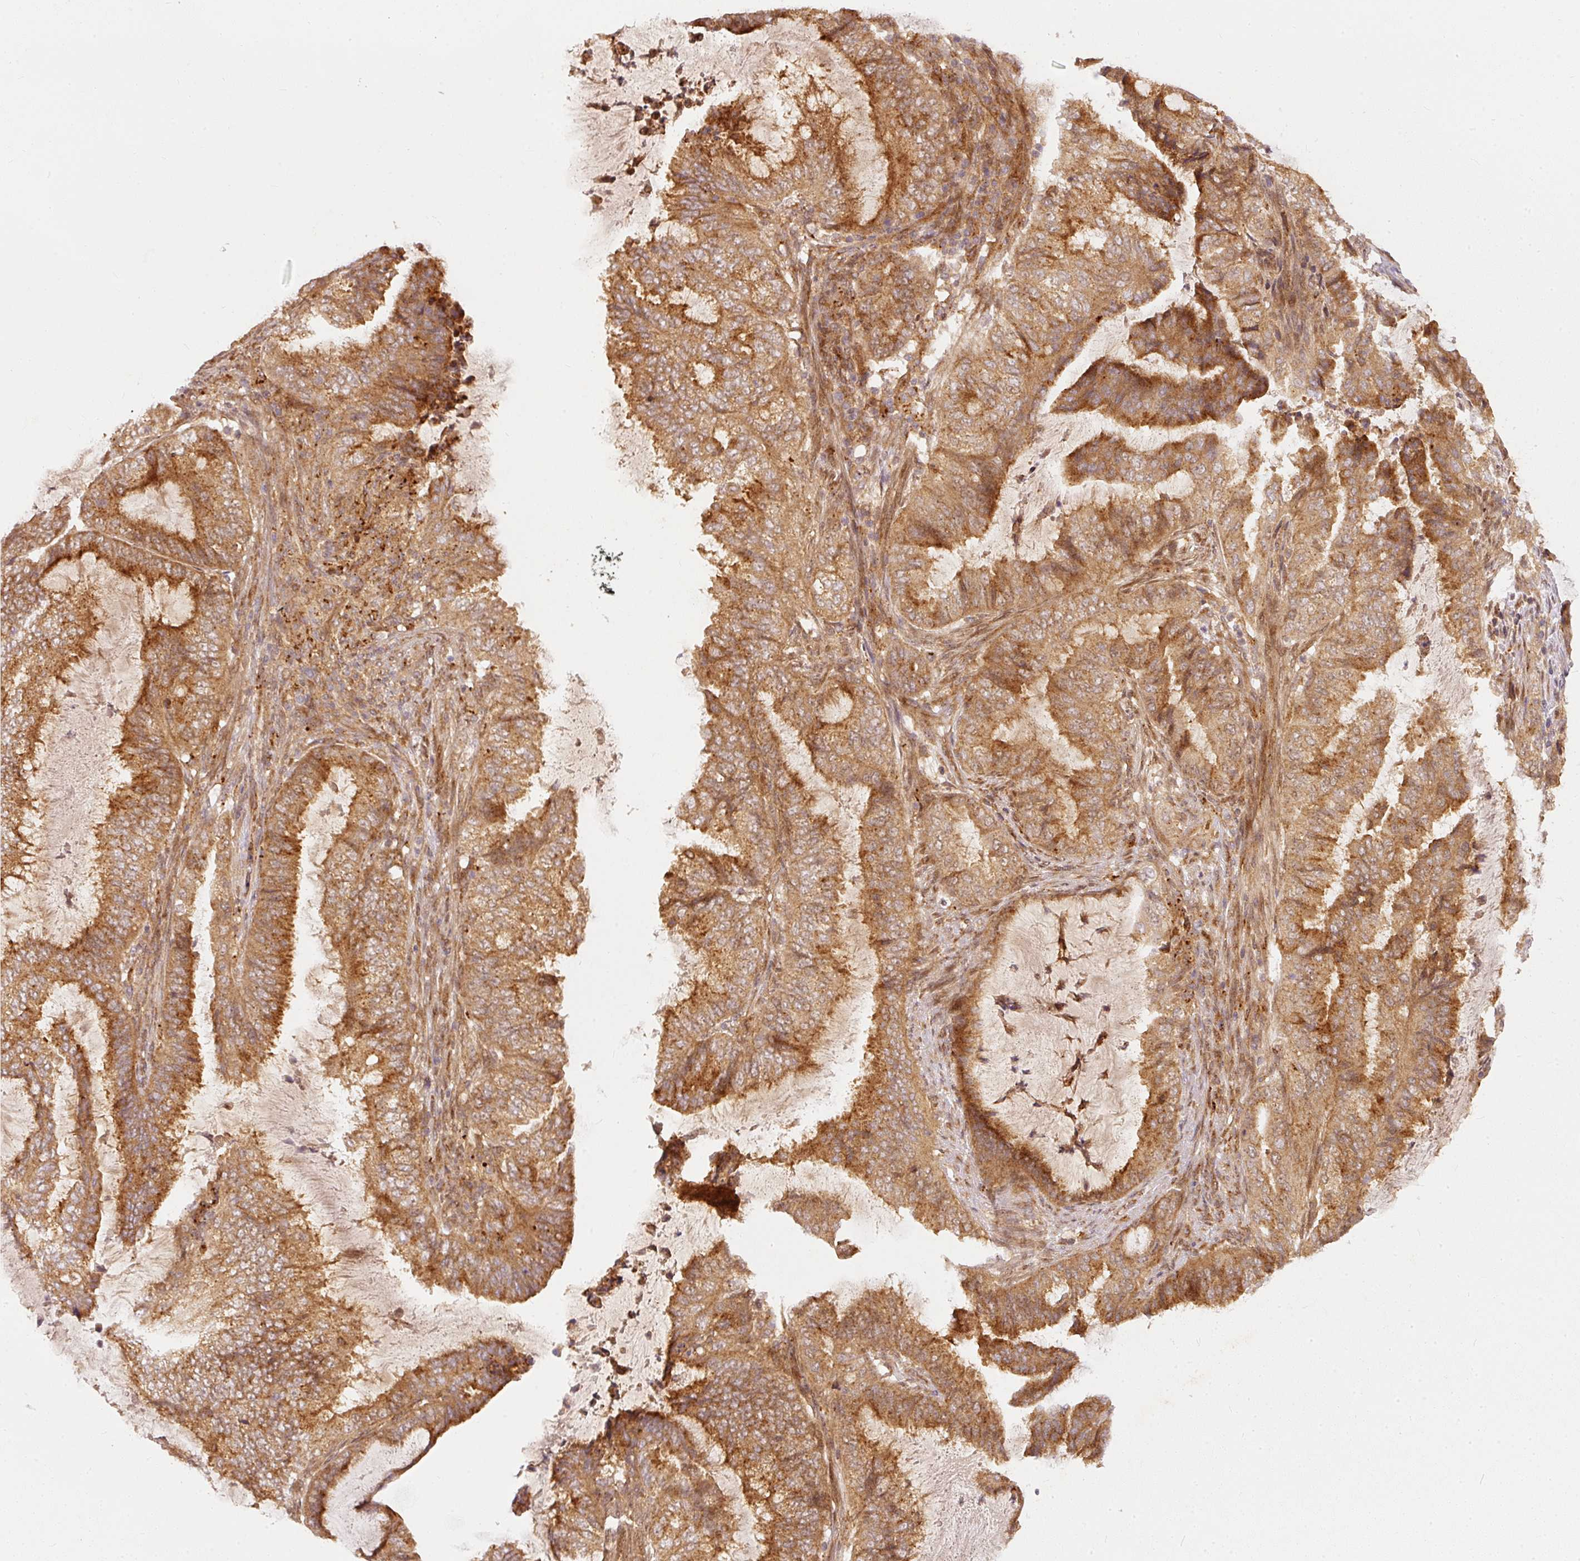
{"staining": {"intensity": "moderate", "quantity": ">75%", "location": "cytoplasmic/membranous"}, "tissue": "endometrial cancer", "cell_type": "Tumor cells", "image_type": "cancer", "snomed": [{"axis": "morphology", "description": "Adenocarcinoma, NOS"}, {"axis": "topography", "description": "Endometrium"}], "caption": "Immunohistochemical staining of human endometrial cancer shows medium levels of moderate cytoplasmic/membranous protein staining in about >75% of tumor cells. The protein of interest is shown in brown color, while the nuclei are stained blue.", "gene": "ZNF580", "patient": {"sex": "female", "age": 51}}